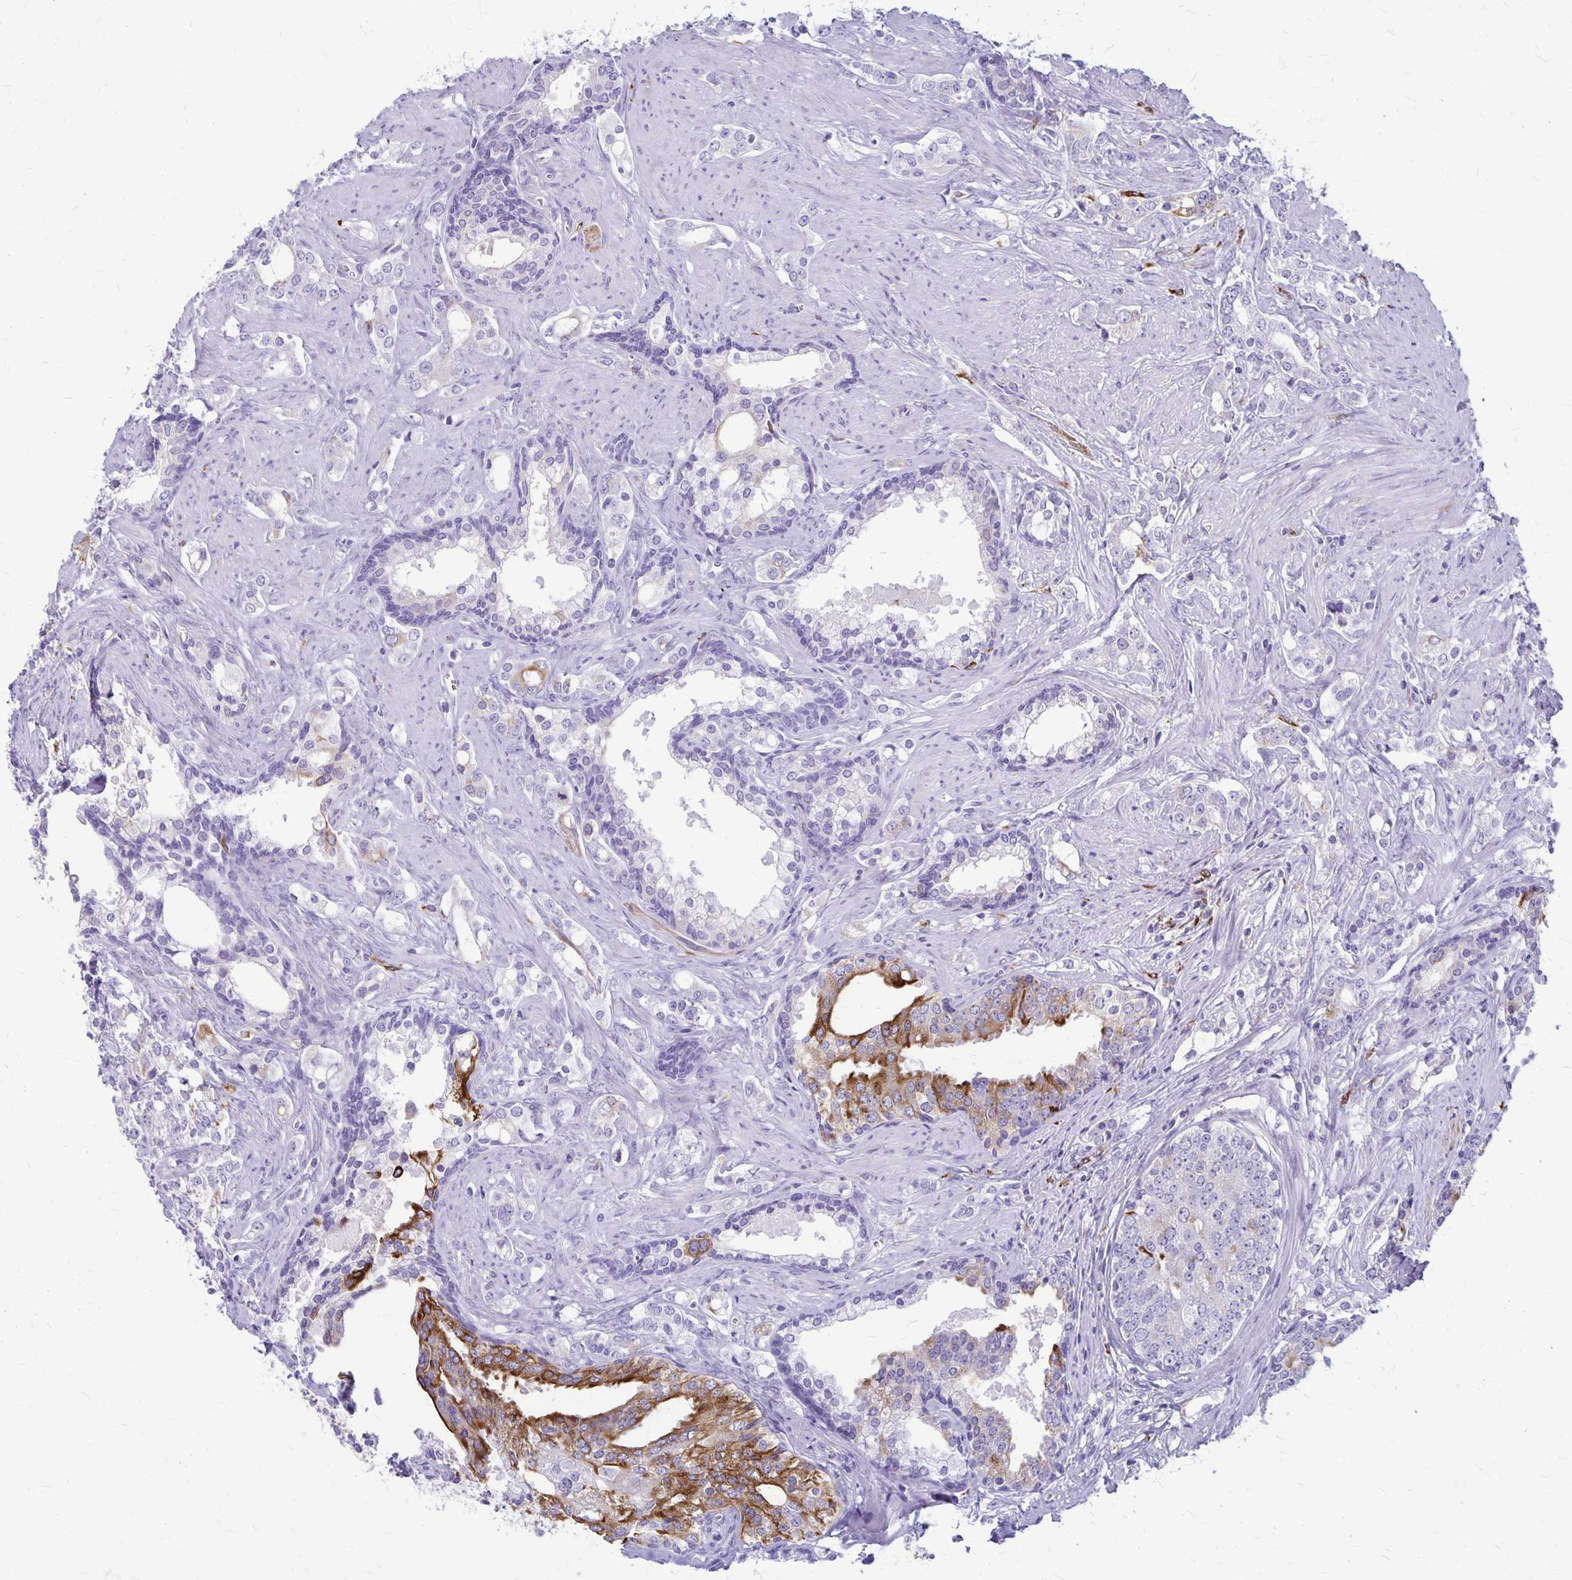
{"staining": {"intensity": "moderate", "quantity": "25%-75%", "location": "cytoplasmic/membranous"}, "tissue": "prostate cancer", "cell_type": "Tumor cells", "image_type": "cancer", "snomed": [{"axis": "morphology", "description": "Adenocarcinoma, Medium grade"}, {"axis": "topography", "description": "Prostate"}], "caption": "A histopathology image showing moderate cytoplasmic/membranous staining in about 25%-75% of tumor cells in medium-grade adenocarcinoma (prostate), as visualized by brown immunohistochemical staining.", "gene": "RTN1", "patient": {"sex": "male", "age": 57}}